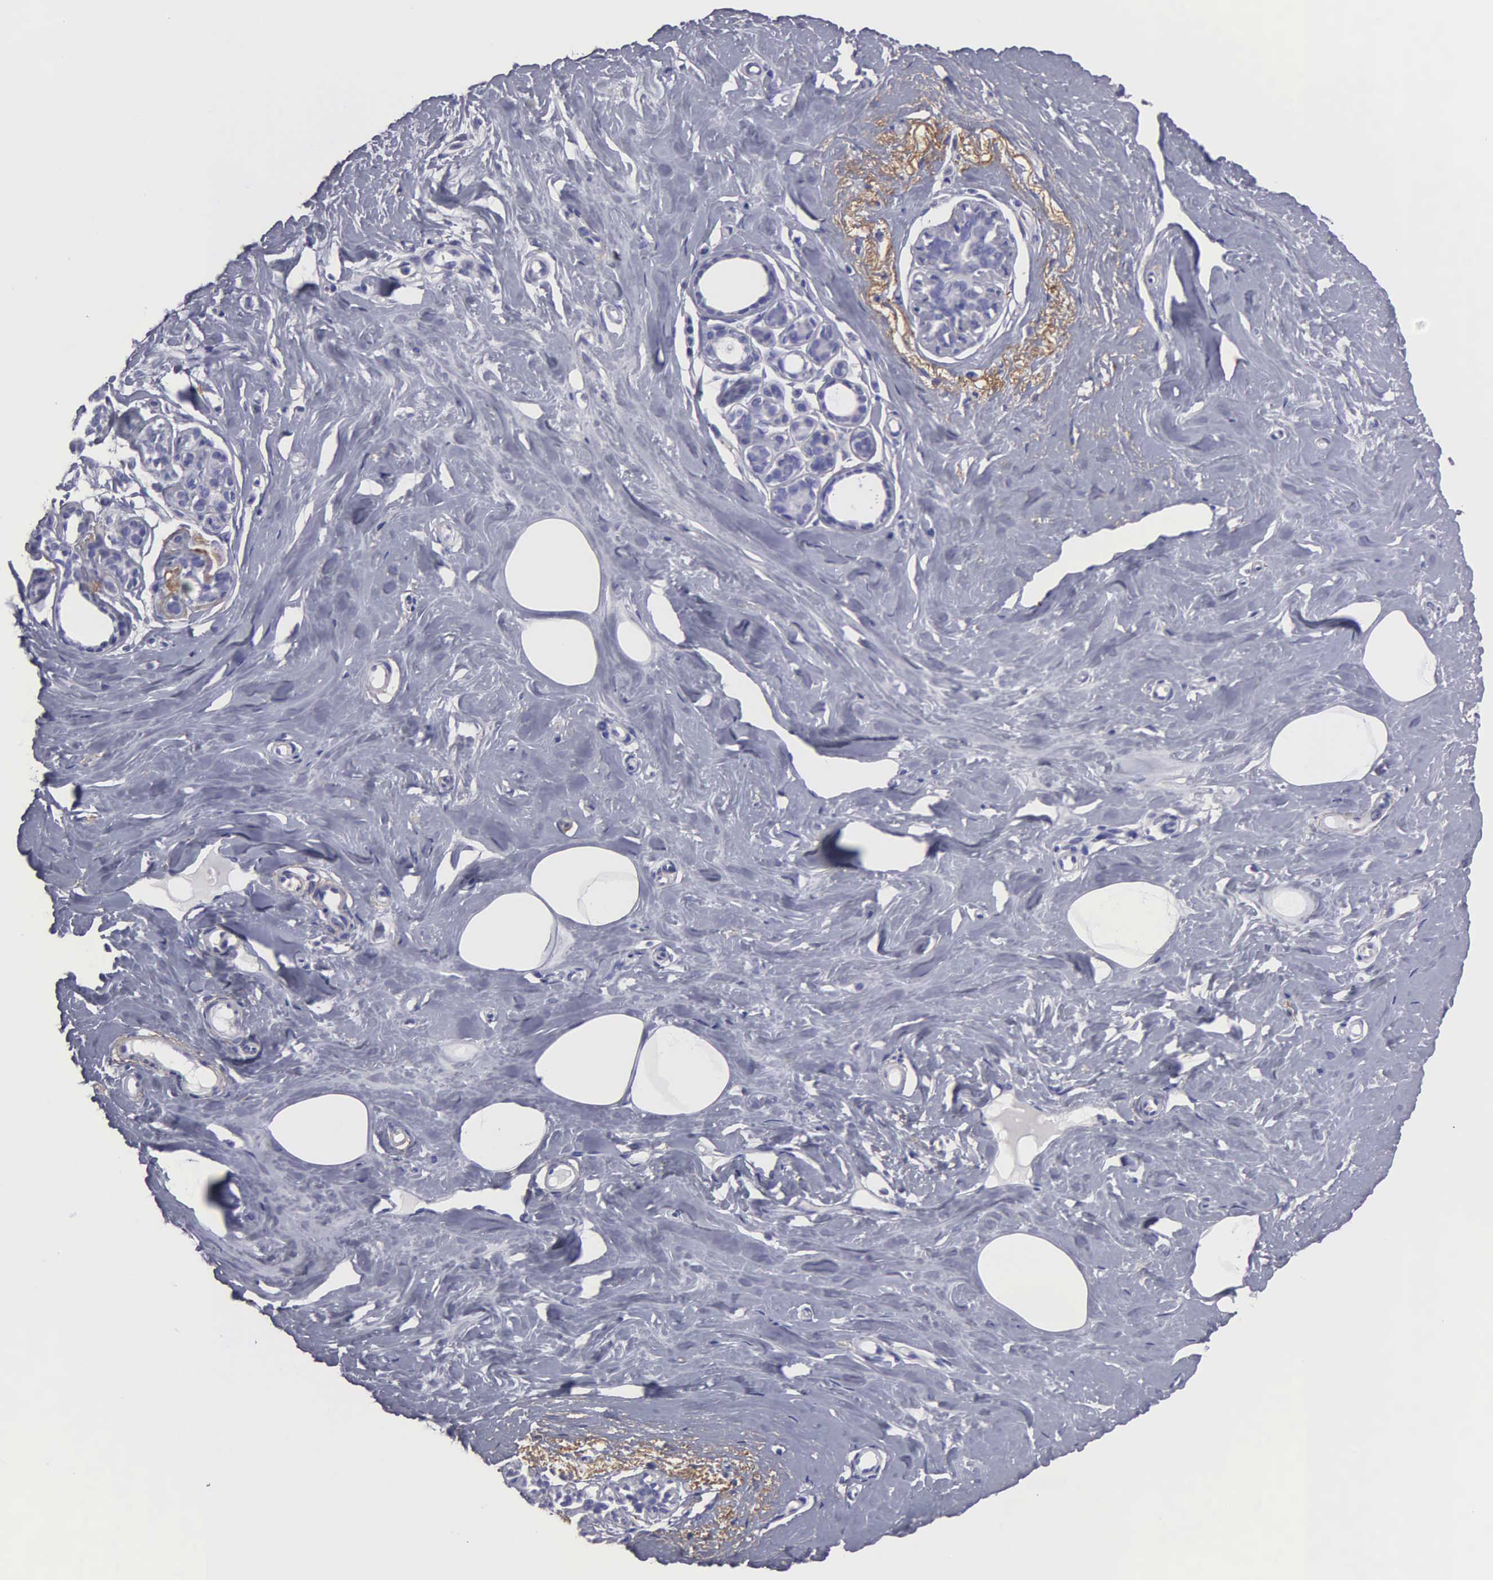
{"staining": {"intensity": "negative", "quantity": "none", "location": "none"}, "tissue": "breast", "cell_type": "Adipocytes", "image_type": "normal", "snomed": [{"axis": "morphology", "description": "Normal tissue, NOS"}, {"axis": "topography", "description": "Breast"}], "caption": "DAB immunohistochemical staining of unremarkable human breast demonstrates no significant positivity in adipocytes.", "gene": "FBLN5", "patient": {"sex": "female", "age": 45}}